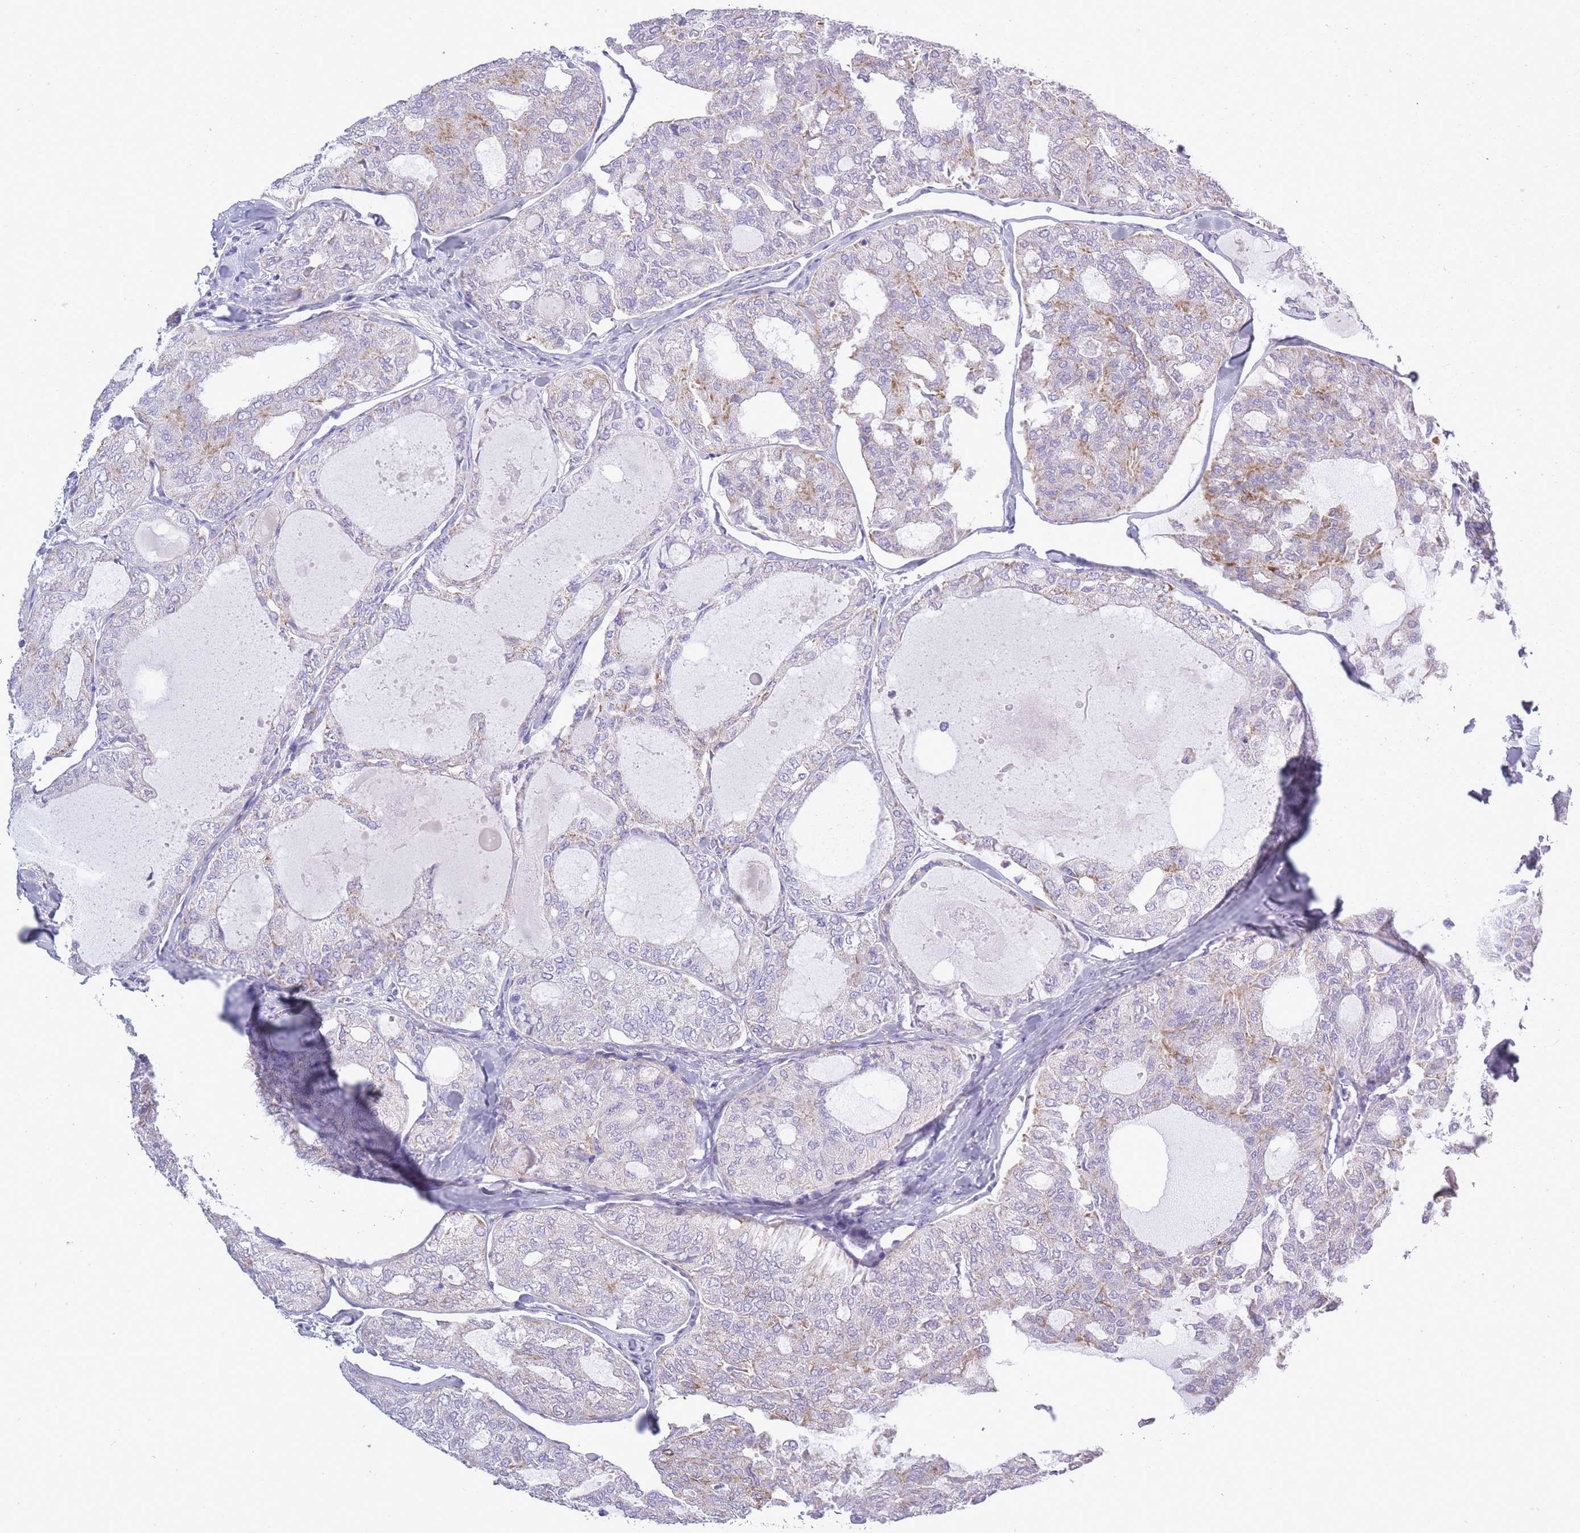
{"staining": {"intensity": "moderate", "quantity": "<25%", "location": "cytoplasmic/membranous"}, "tissue": "thyroid cancer", "cell_type": "Tumor cells", "image_type": "cancer", "snomed": [{"axis": "morphology", "description": "Follicular adenoma carcinoma, NOS"}, {"axis": "topography", "description": "Thyroid gland"}], "caption": "Follicular adenoma carcinoma (thyroid) stained with immunohistochemistry (IHC) reveals moderate cytoplasmic/membranous expression in about <25% of tumor cells. The staining is performed using DAB brown chromogen to label protein expression. The nuclei are counter-stained blue using hematoxylin.", "gene": "ZBTB24", "patient": {"sex": "male", "age": 75}}